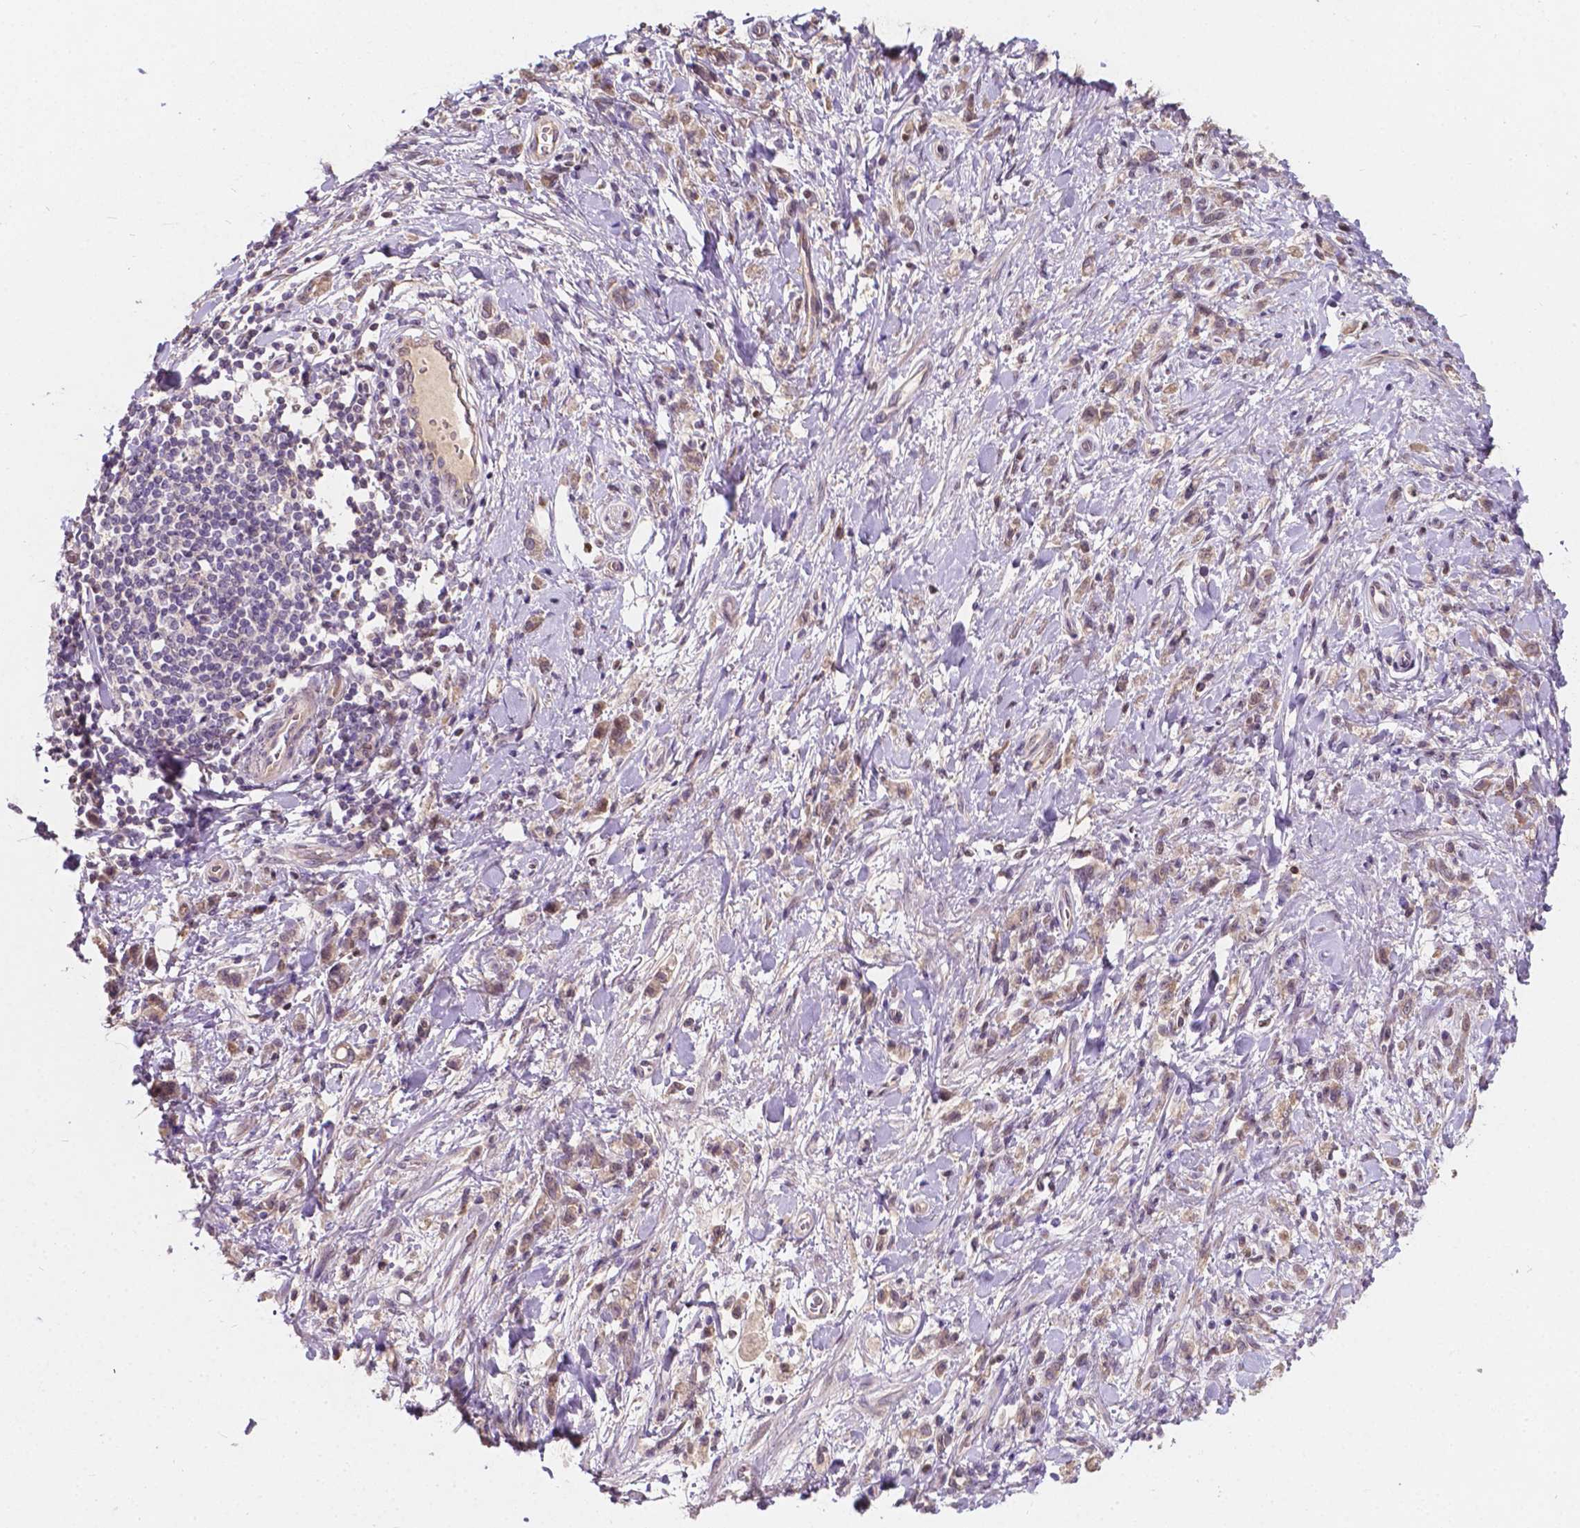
{"staining": {"intensity": "weak", "quantity": ">75%", "location": "cytoplasmic/membranous"}, "tissue": "stomach cancer", "cell_type": "Tumor cells", "image_type": "cancer", "snomed": [{"axis": "morphology", "description": "Adenocarcinoma, NOS"}, {"axis": "topography", "description": "Stomach"}], "caption": "This photomicrograph reveals stomach cancer (adenocarcinoma) stained with IHC to label a protein in brown. The cytoplasmic/membranous of tumor cells show weak positivity for the protein. Nuclei are counter-stained blue.", "gene": "DUSP16", "patient": {"sex": "male", "age": 77}}